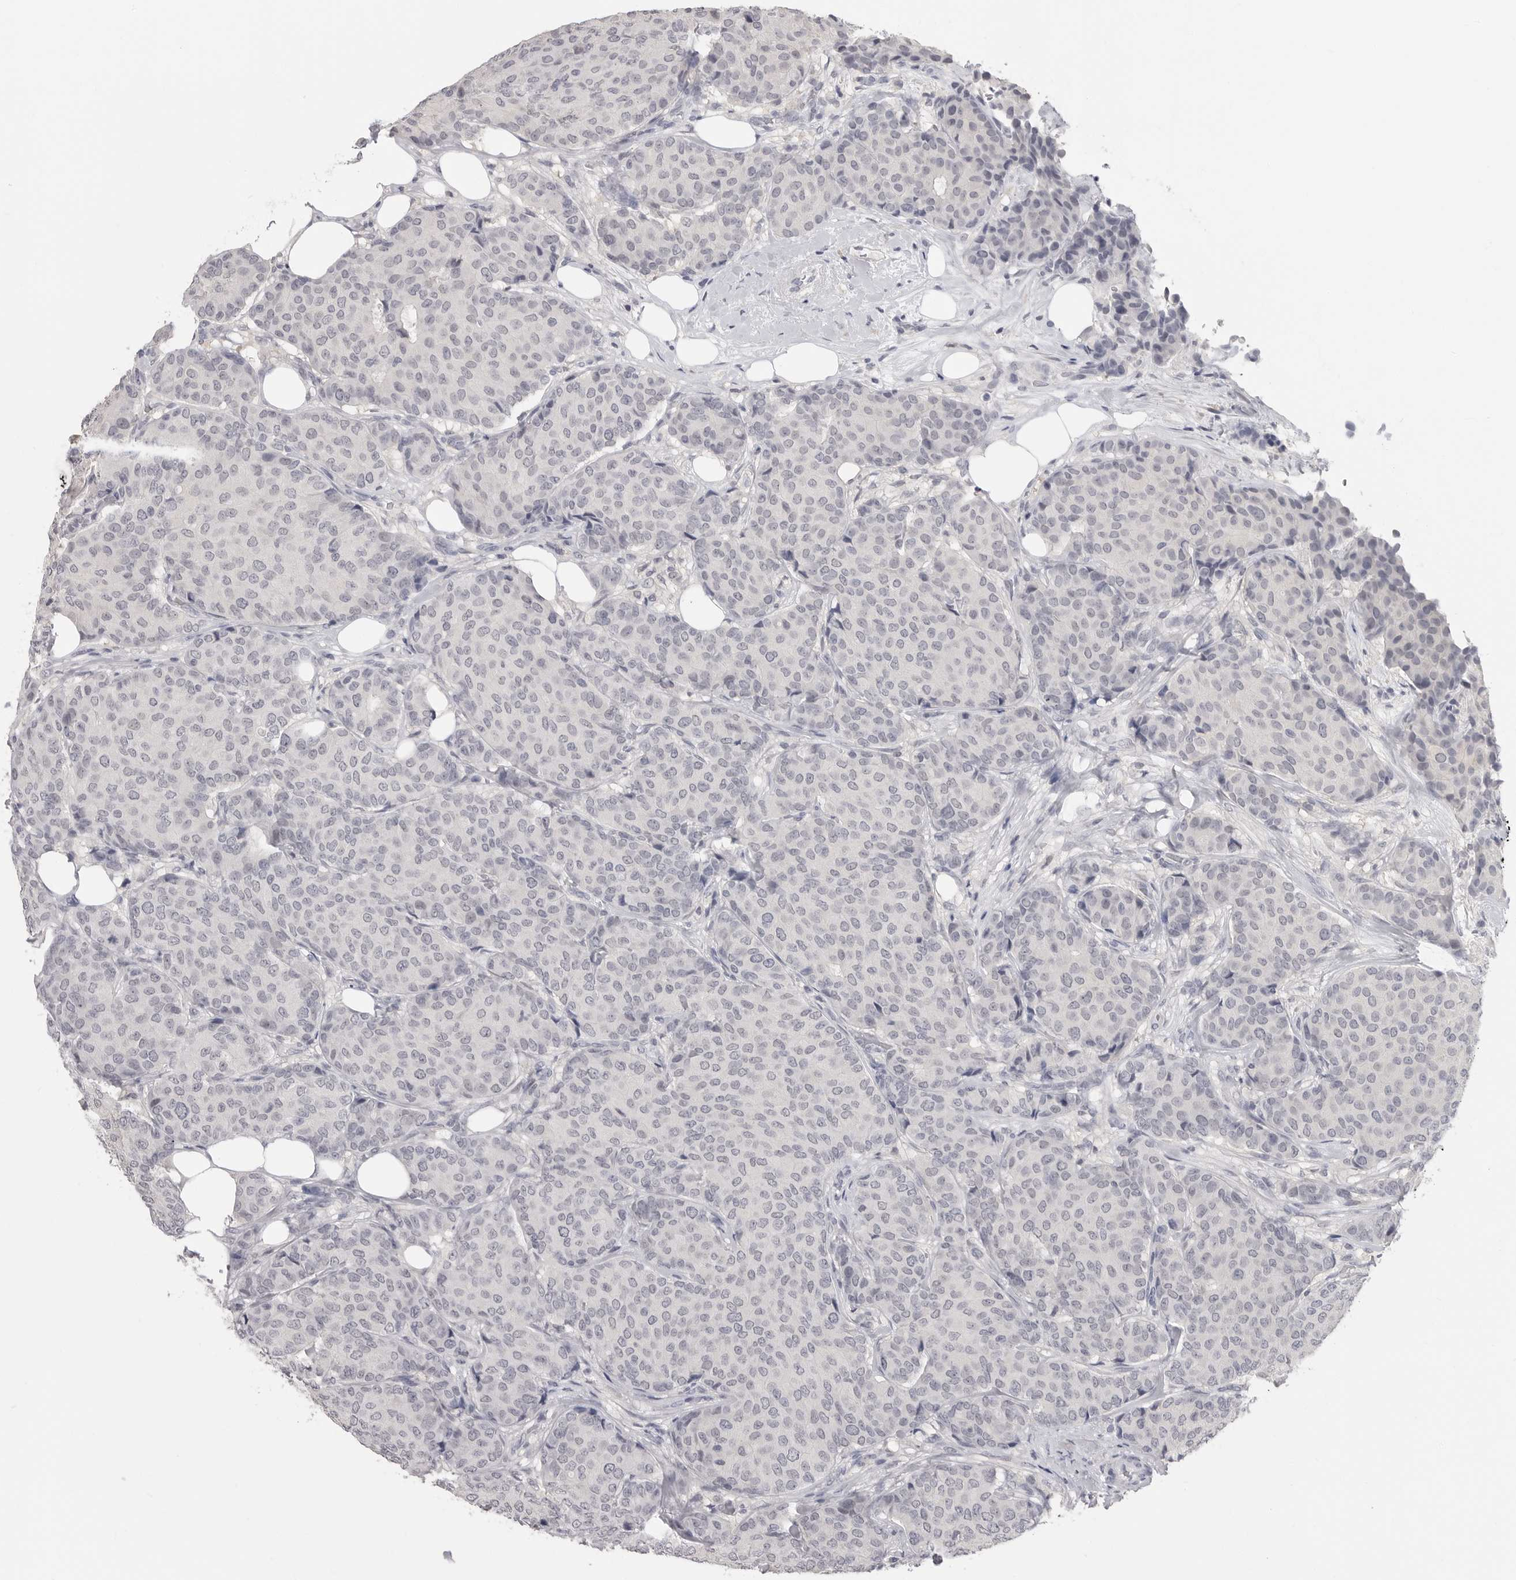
{"staining": {"intensity": "negative", "quantity": "none", "location": "none"}, "tissue": "breast cancer", "cell_type": "Tumor cells", "image_type": "cancer", "snomed": [{"axis": "morphology", "description": "Duct carcinoma"}, {"axis": "topography", "description": "Breast"}], "caption": "IHC image of neoplastic tissue: breast invasive ductal carcinoma stained with DAB (3,3'-diaminobenzidine) displays no significant protein staining in tumor cells.", "gene": "PLEKHF1", "patient": {"sex": "female", "age": 75}}